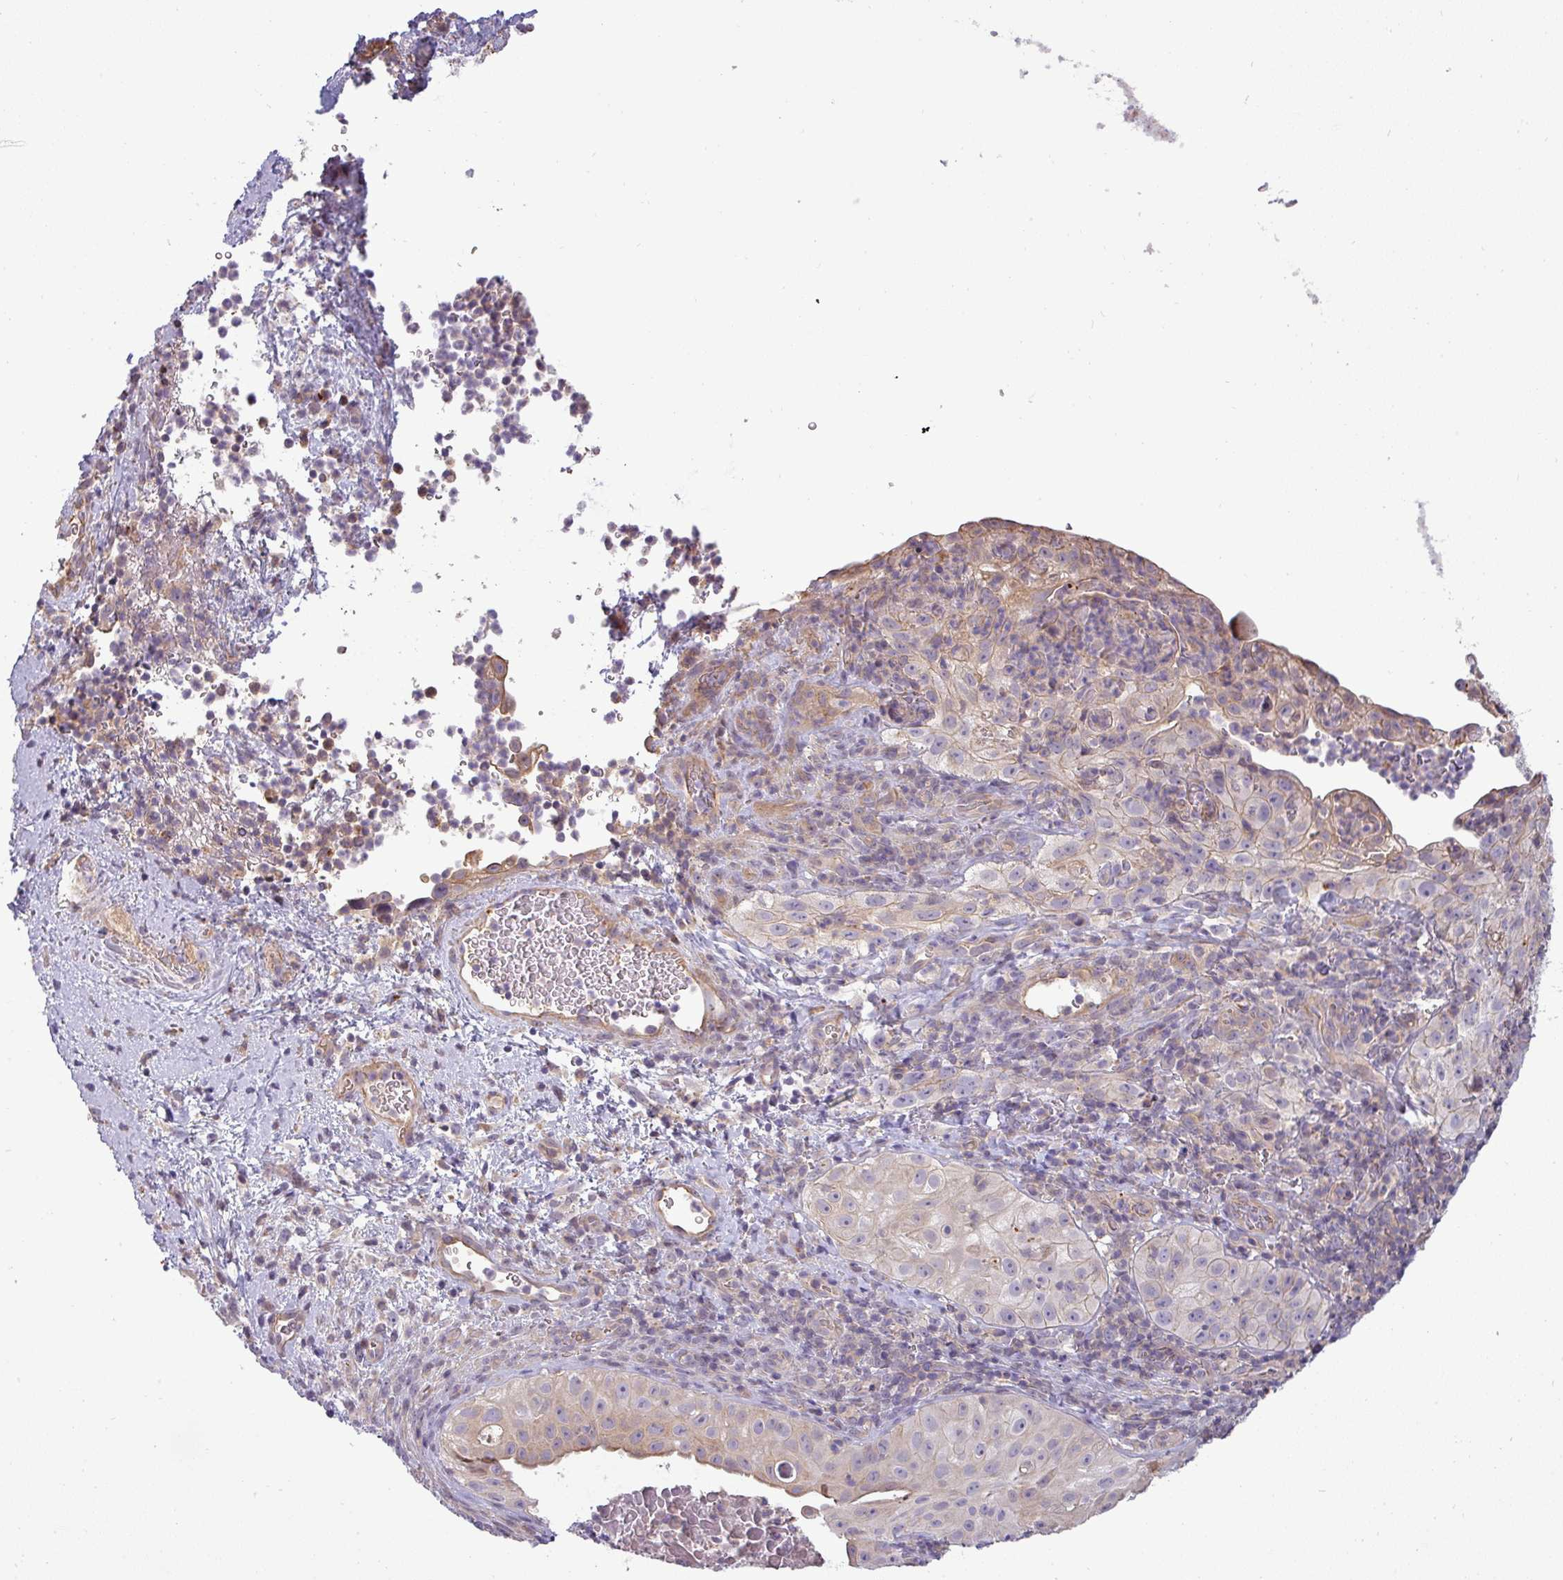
{"staining": {"intensity": "weak", "quantity": "25%-75%", "location": "cytoplasmic/membranous"}, "tissue": "cervical cancer", "cell_type": "Tumor cells", "image_type": "cancer", "snomed": [{"axis": "morphology", "description": "Squamous cell carcinoma, NOS"}, {"axis": "topography", "description": "Cervix"}], "caption": "This photomicrograph shows cervical squamous cell carcinoma stained with immunohistochemistry (IHC) to label a protein in brown. The cytoplasmic/membranous of tumor cells show weak positivity for the protein. Nuclei are counter-stained blue.", "gene": "ZNF835", "patient": {"sex": "female", "age": 52}}